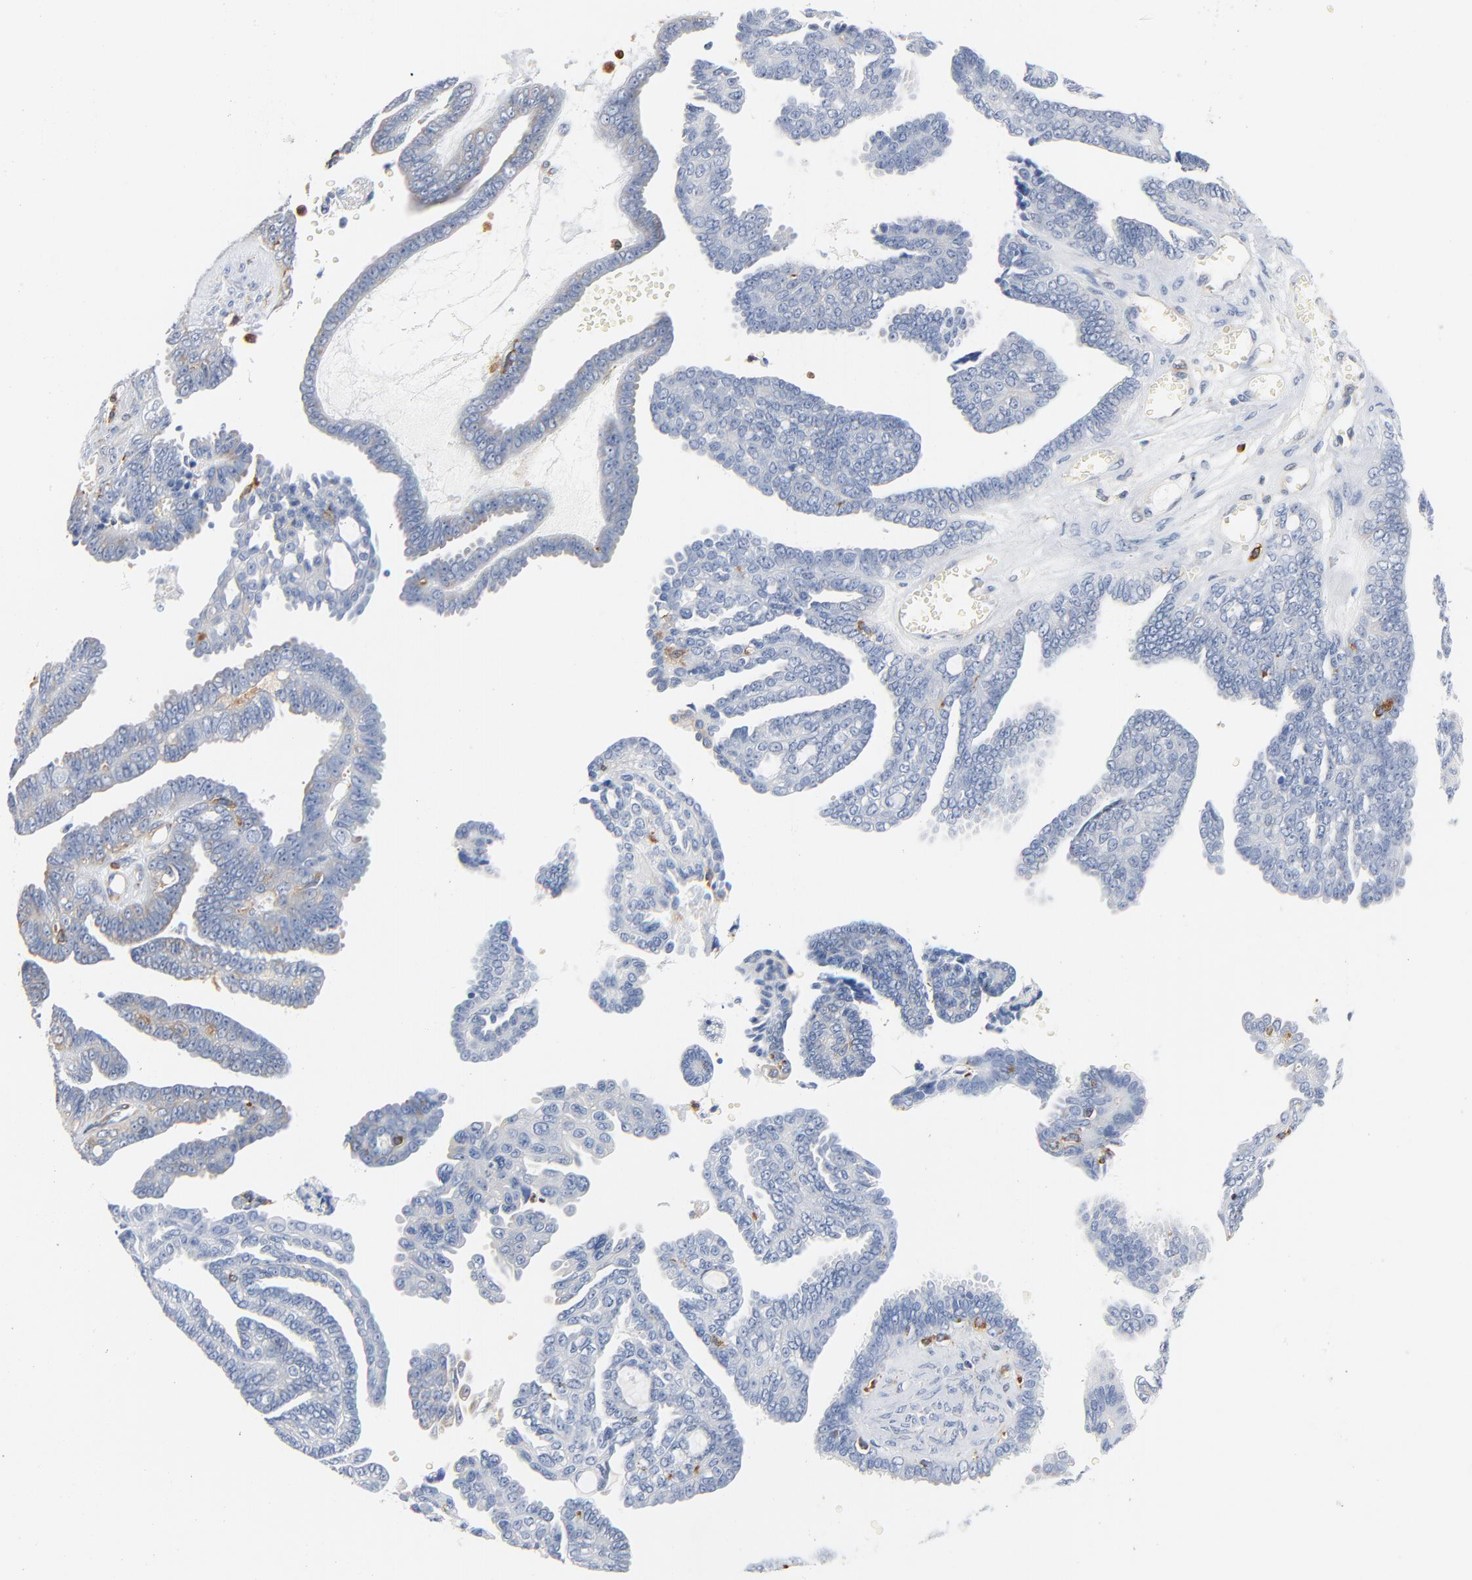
{"staining": {"intensity": "negative", "quantity": "none", "location": "none"}, "tissue": "ovarian cancer", "cell_type": "Tumor cells", "image_type": "cancer", "snomed": [{"axis": "morphology", "description": "Cystadenocarcinoma, serous, NOS"}, {"axis": "topography", "description": "Ovary"}], "caption": "DAB immunohistochemical staining of human ovarian serous cystadenocarcinoma displays no significant expression in tumor cells.", "gene": "SH3KBP1", "patient": {"sex": "female", "age": 71}}